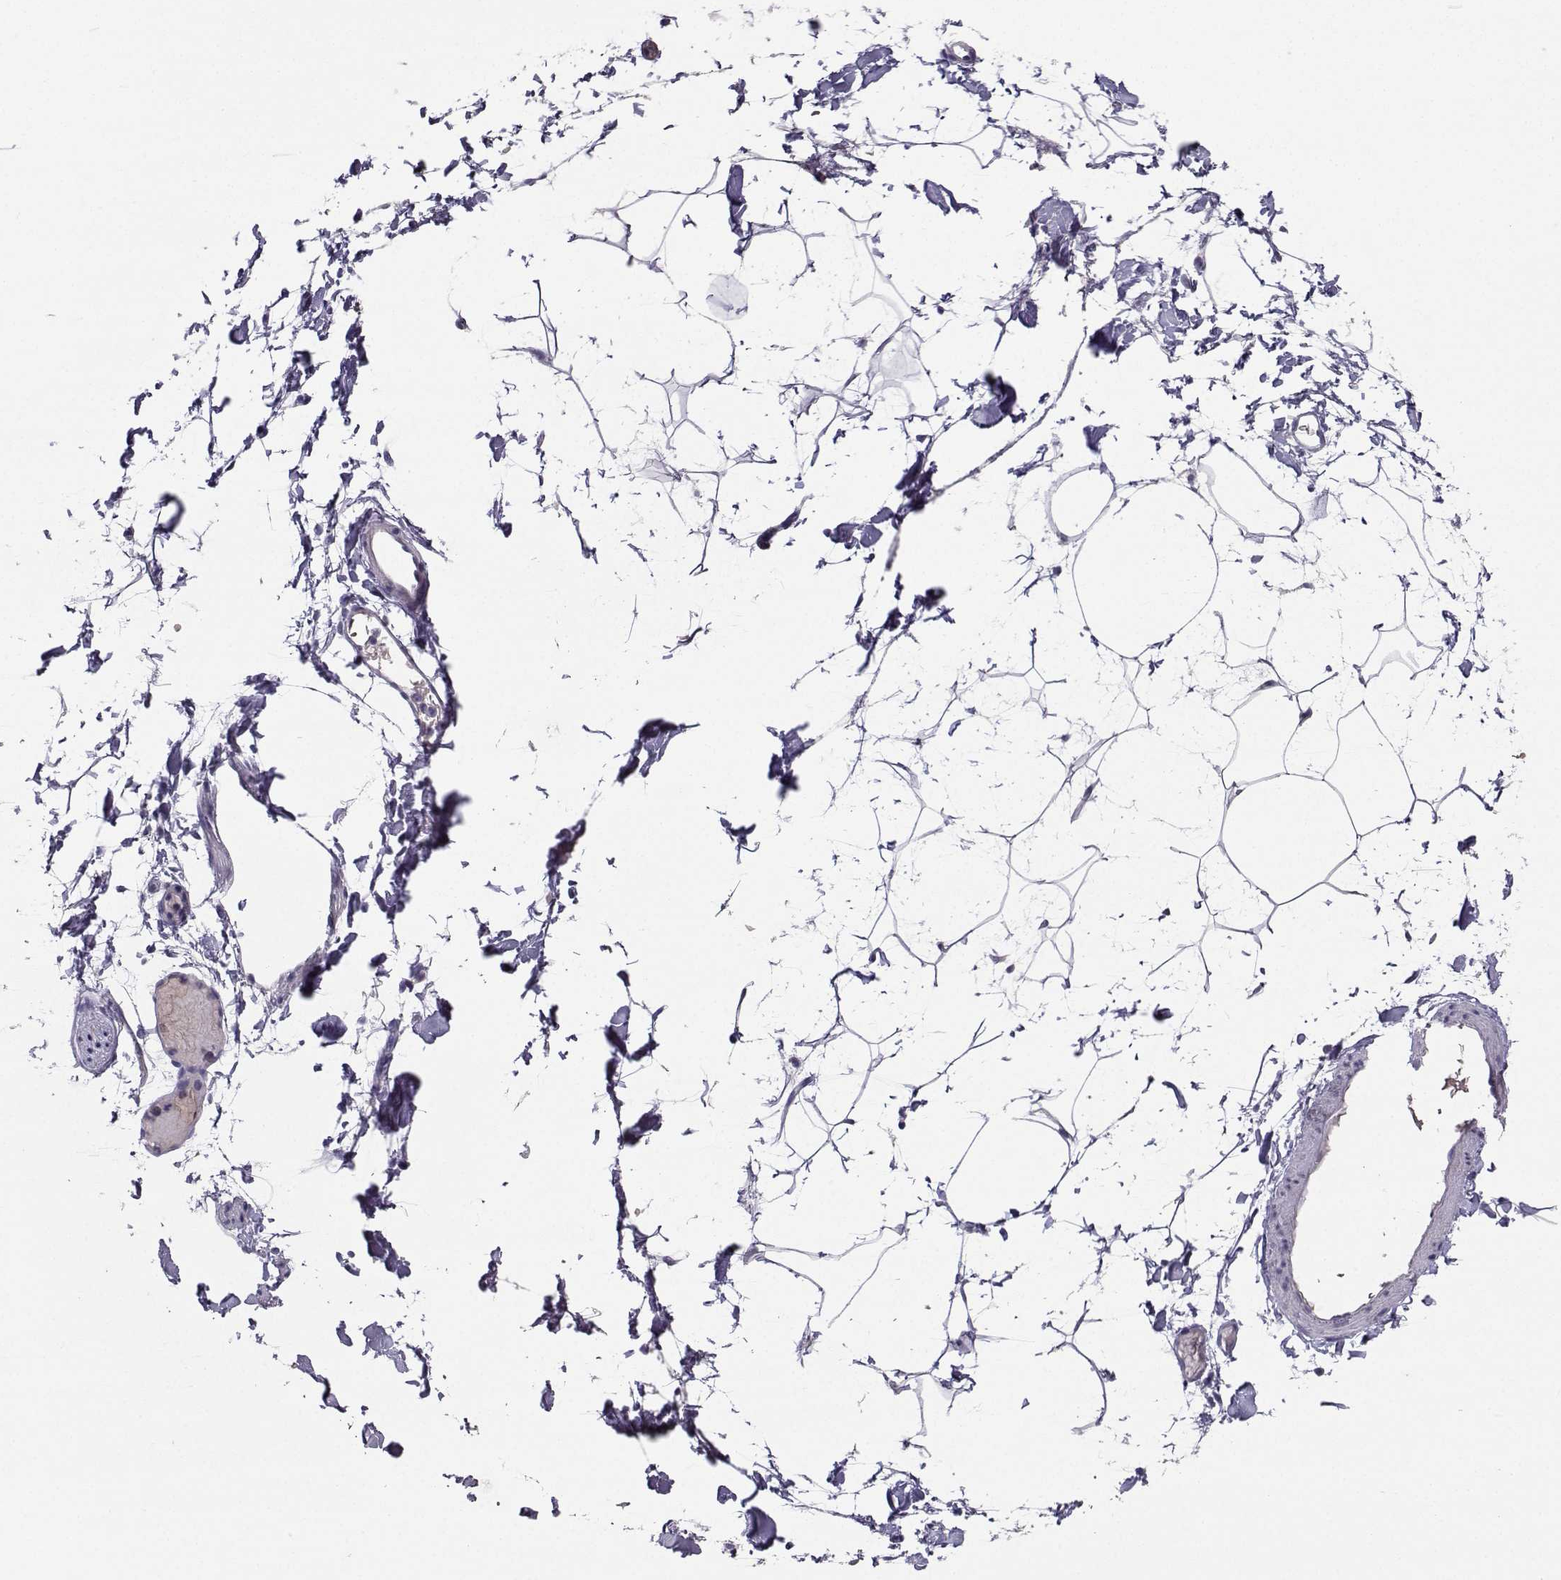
{"staining": {"intensity": "negative", "quantity": "none", "location": "none"}, "tissue": "adipose tissue", "cell_type": "Adipocytes", "image_type": "normal", "snomed": [{"axis": "morphology", "description": "Normal tissue, NOS"}, {"axis": "topography", "description": "Gallbladder"}, {"axis": "topography", "description": "Peripheral nerve tissue"}], "caption": "Human adipose tissue stained for a protein using immunohistochemistry exhibits no staining in adipocytes.", "gene": "CARTPT", "patient": {"sex": "female", "age": 45}}